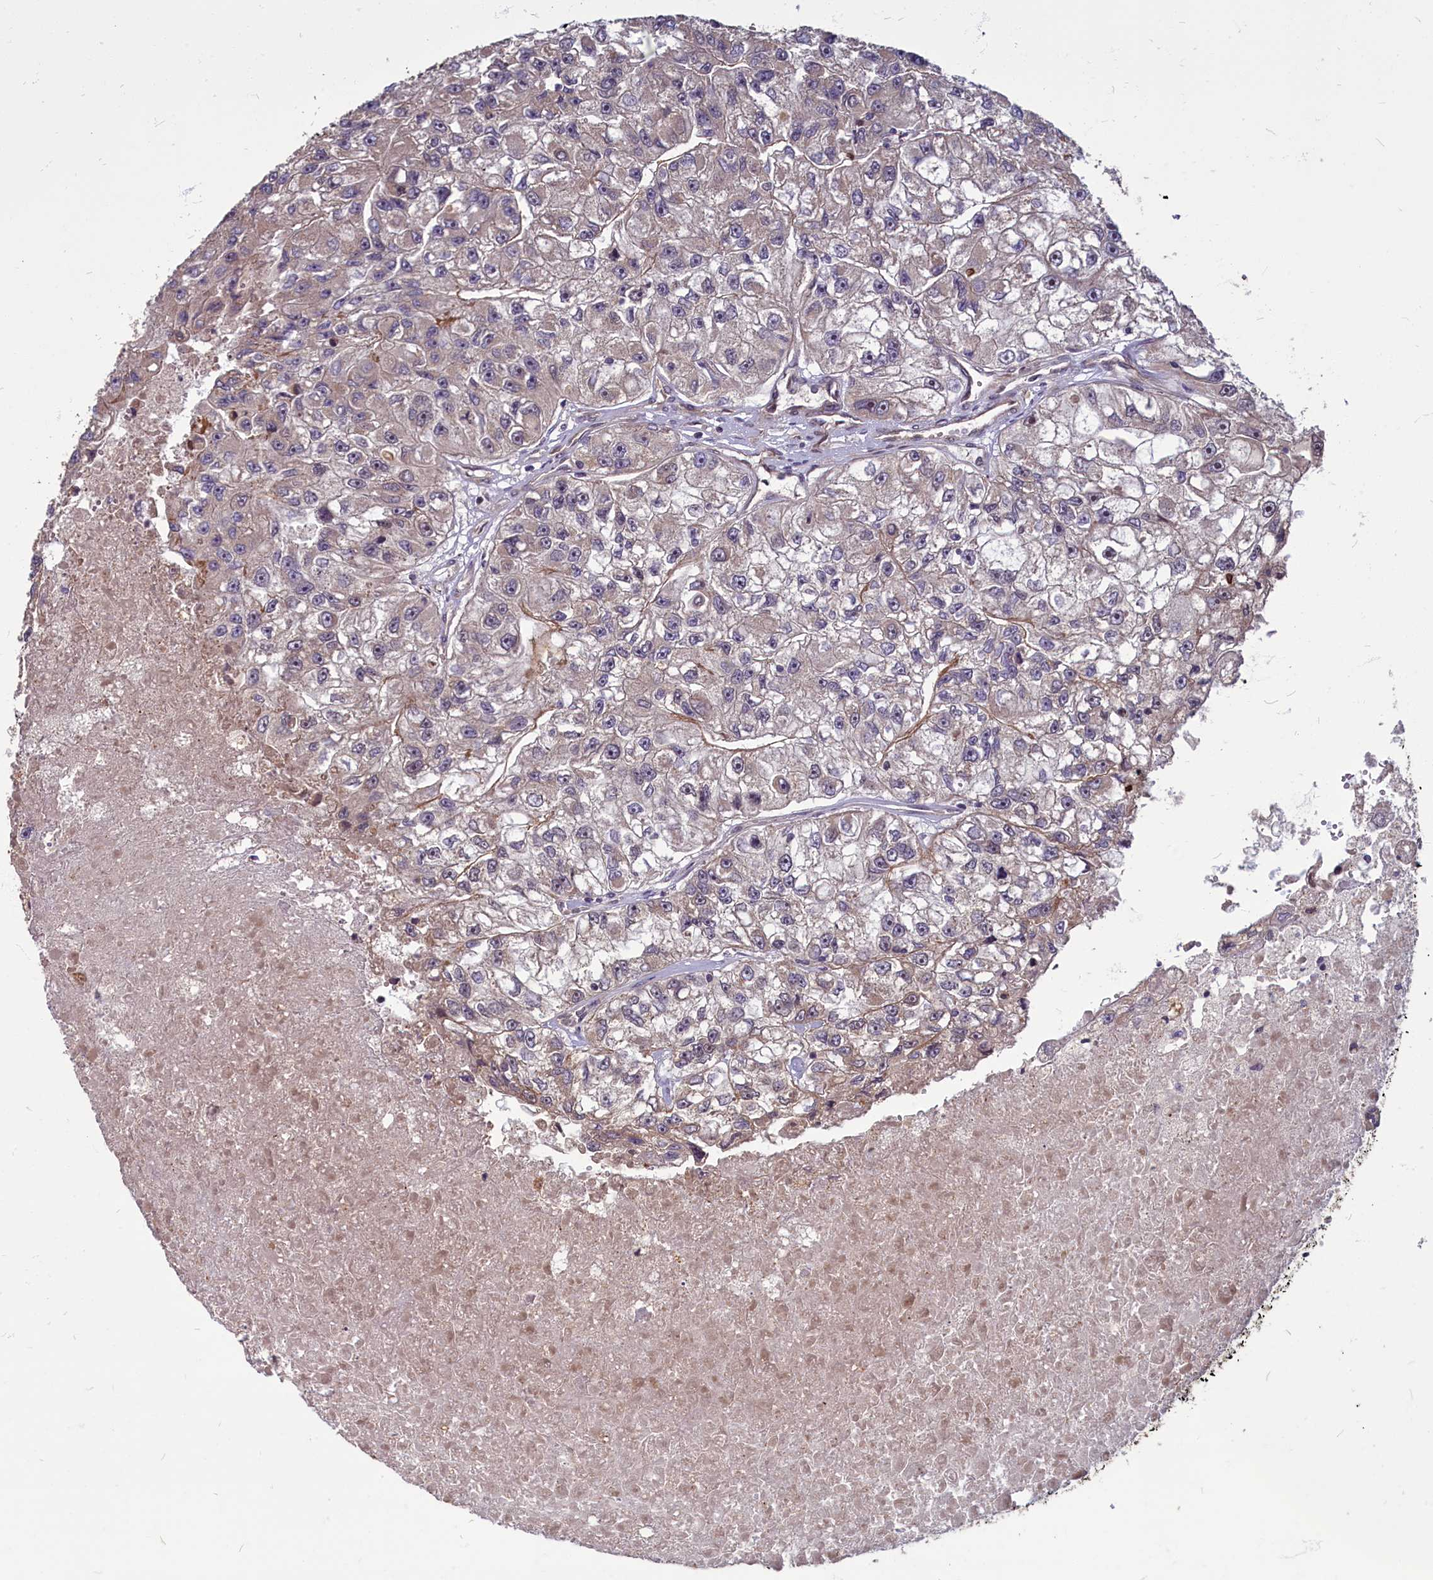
{"staining": {"intensity": "weak", "quantity": ">75%", "location": "cytoplasmic/membranous"}, "tissue": "renal cancer", "cell_type": "Tumor cells", "image_type": "cancer", "snomed": [{"axis": "morphology", "description": "Adenocarcinoma, NOS"}, {"axis": "topography", "description": "Kidney"}], "caption": "High-power microscopy captured an immunohistochemistry (IHC) image of renal cancer (adenocarcinoma), revealing weak cytoplasmic/membranous expression in approximately >75% of tumor cells.", "gene": "MYCBP", "patient": {"sex": "male", "age": 63}}